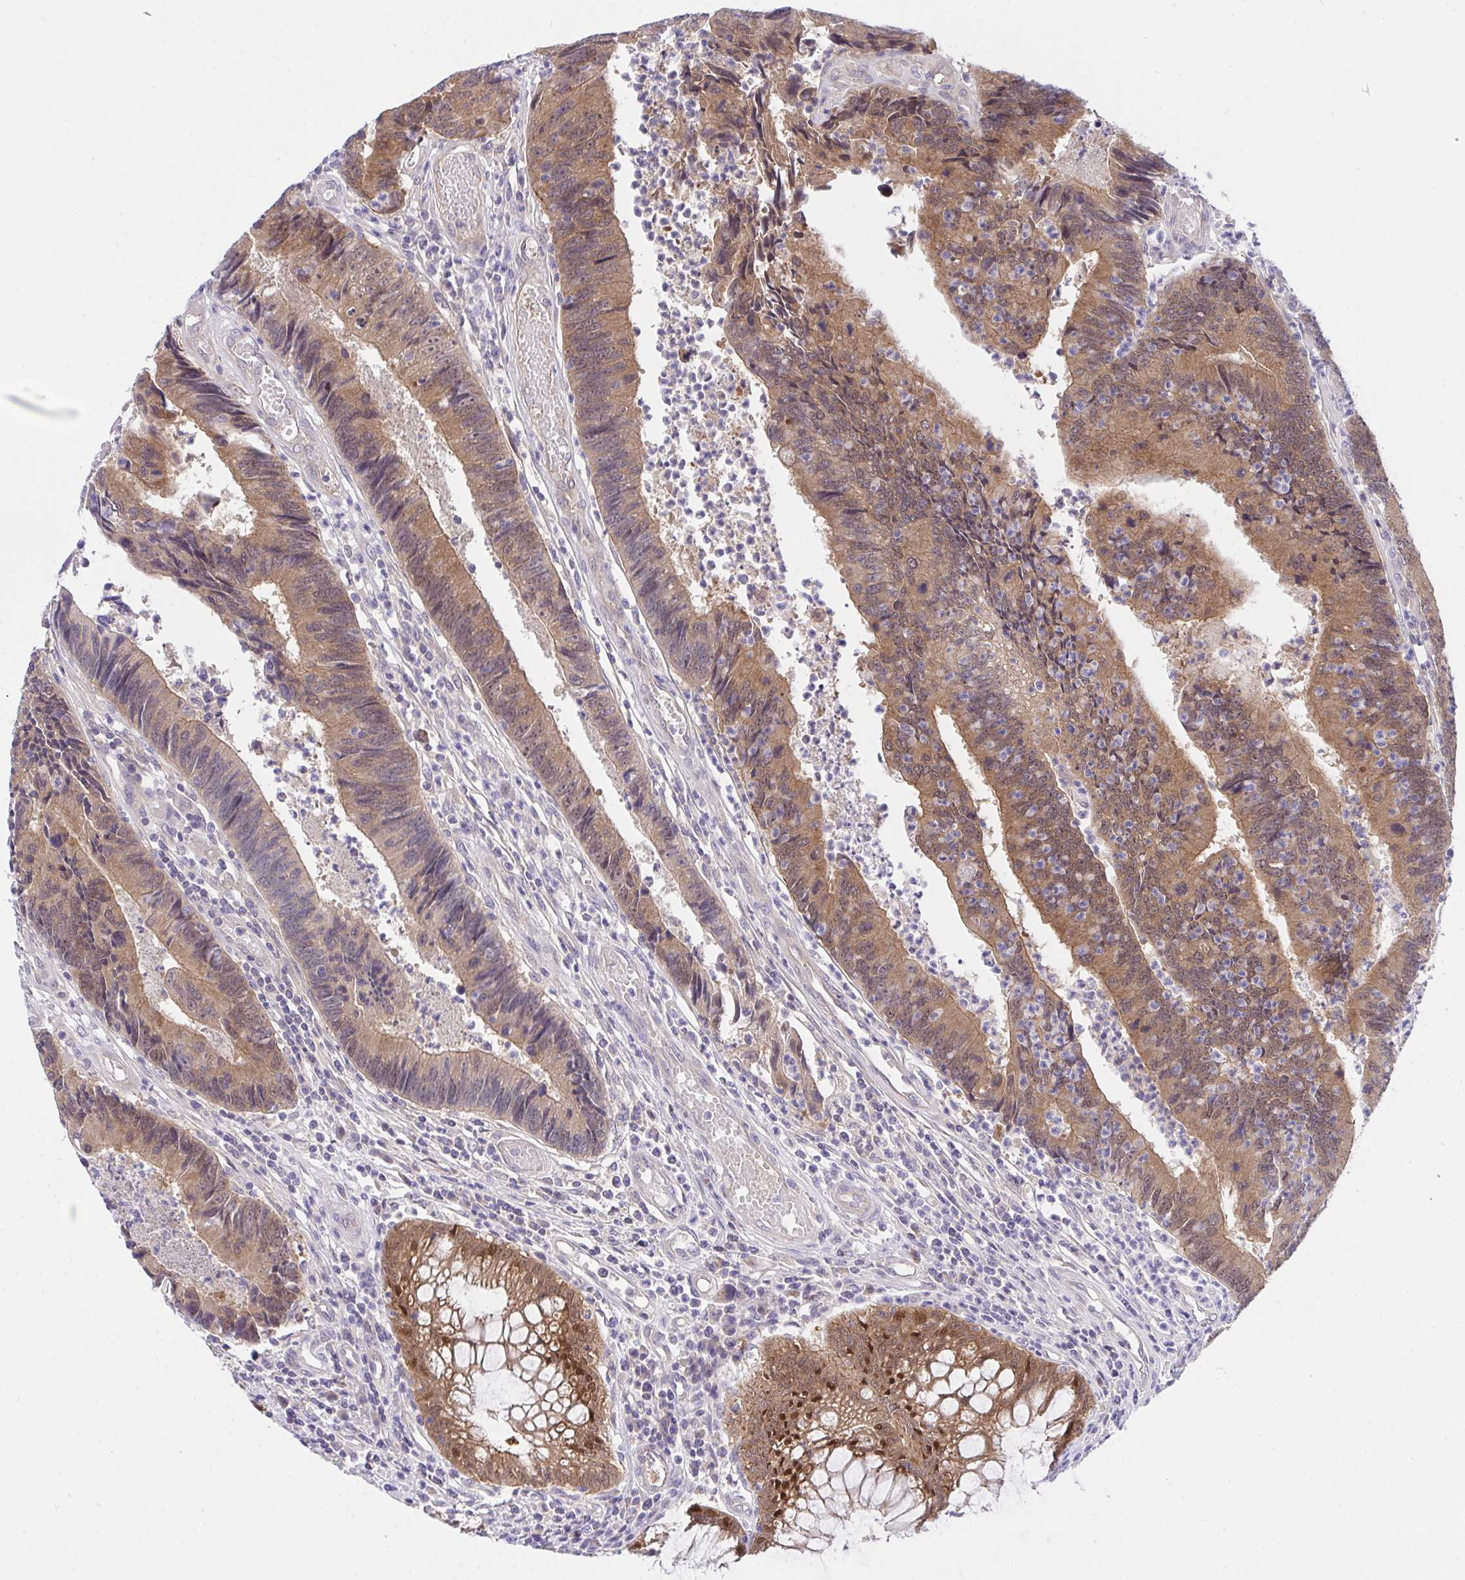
{"staining": {"intensity": "moderate", "quantity": ">75%", "location": "cytoplasmic/membranous"}, "tissue": "colorectal cancer", "cell_type": "Tumor cells", "image_type": "cancer", "snomed": [{"axis": "morphology", "description": "Adenocarcinoma, NOS"}, {"axis": "topography", "description": "Colon"}], "caption": "Colorectal adenocarcinoma stained for a protein (brown) reveals moderate cytoplasmic/membranous positive expression in about >75% of tumor cells.", "gene": "HOXD12", "patient": {"sex": "female", "age": 67}}